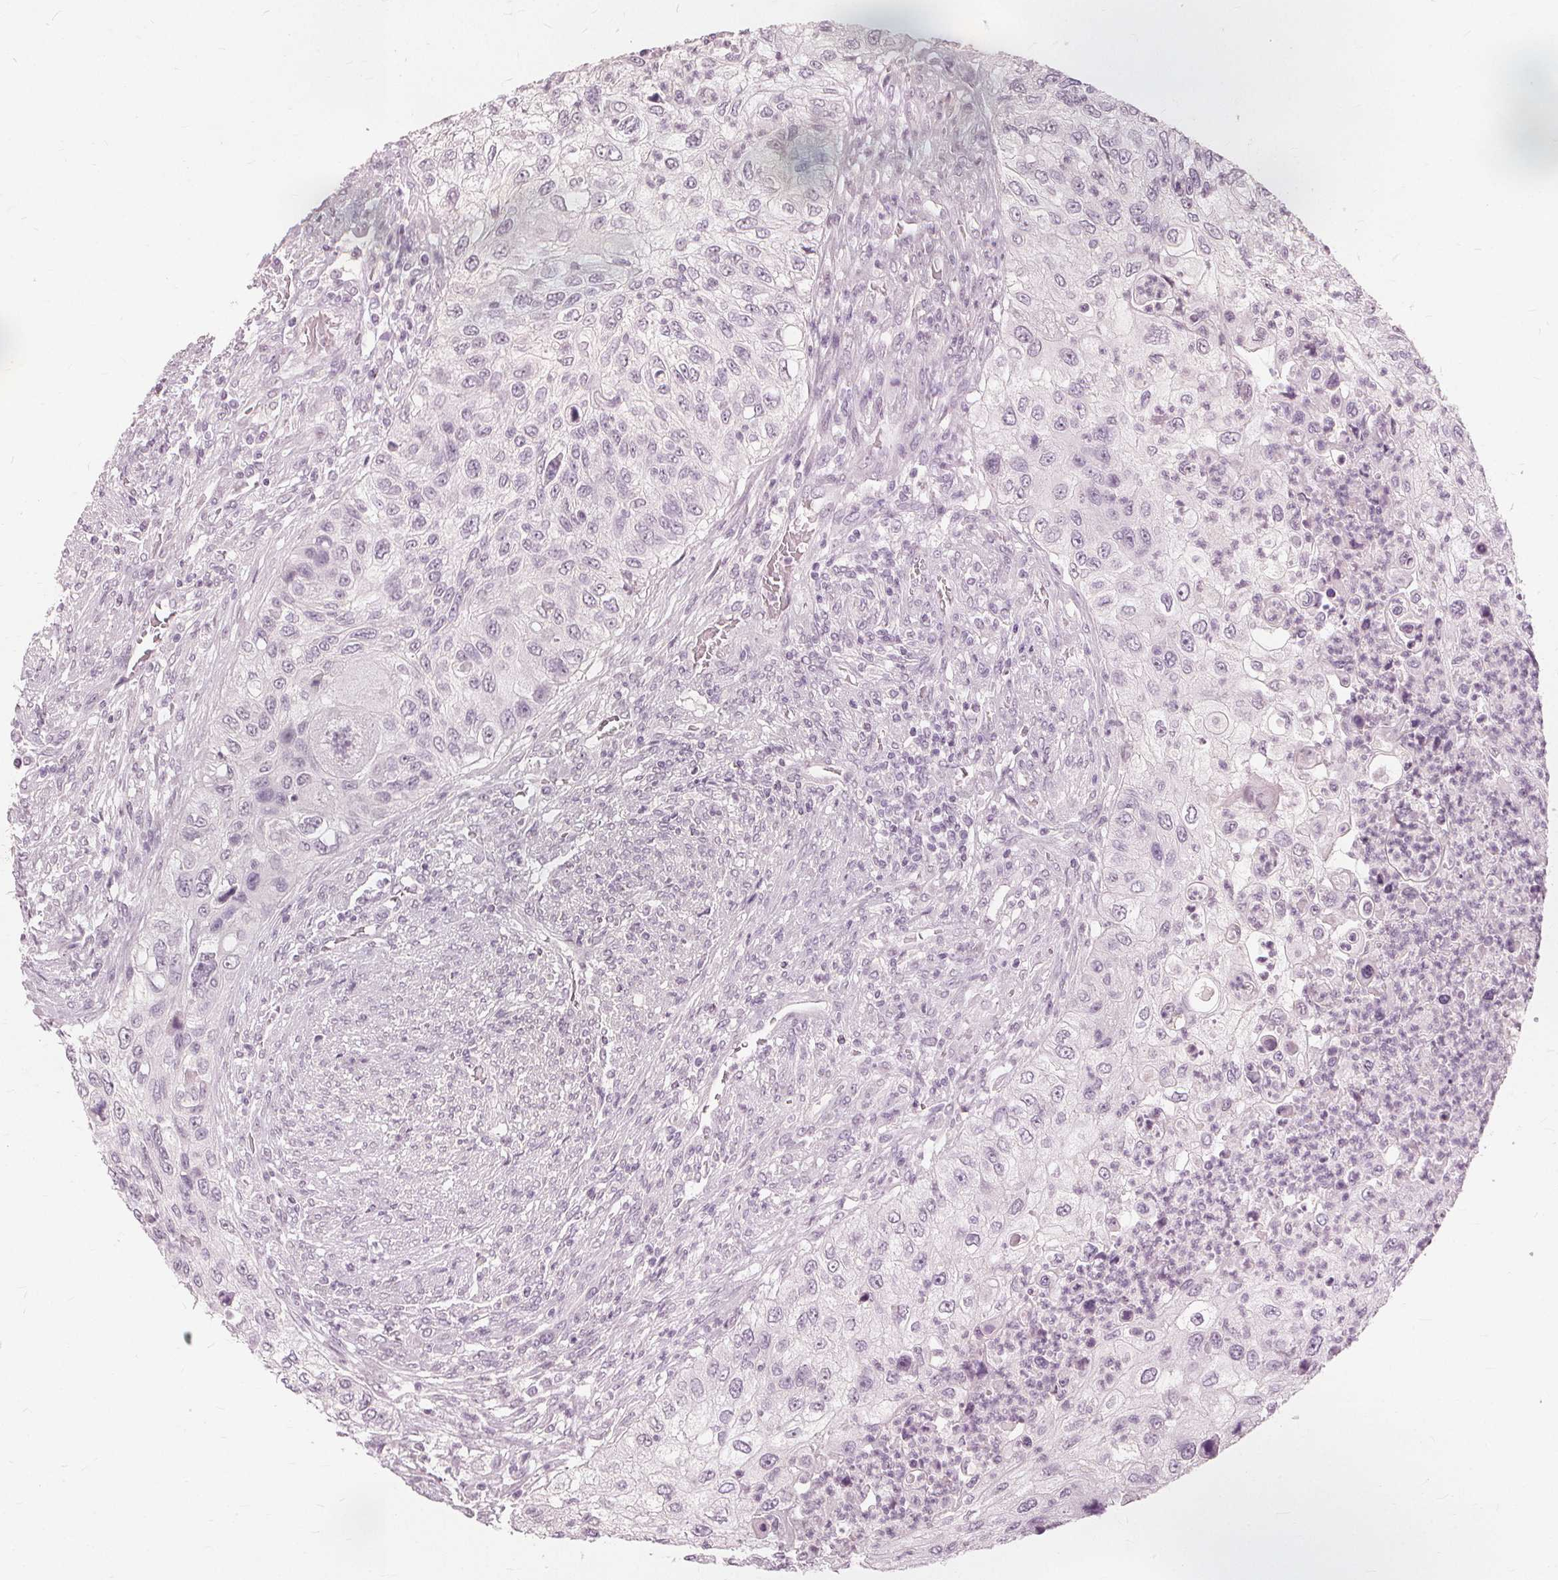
{"staining": {"intensity": "negative", "quantity": "none", "location": "none"}, "tissue": "urothelial cancer", "cell_type": "Tumor cells", "image_type": "cancer", "snomed": [{"axis": "morphology", "description": "Urothelial carcinoma, High grade"}, {"axis": "topography", "description": "Urinary bladder"}], "caption": "DAB immunohistochemical staining of urothelial cancer displays no significant expression in tumor cells.", "gene": "SFTPD", "patient": {"sex": "female", "age": 60}}